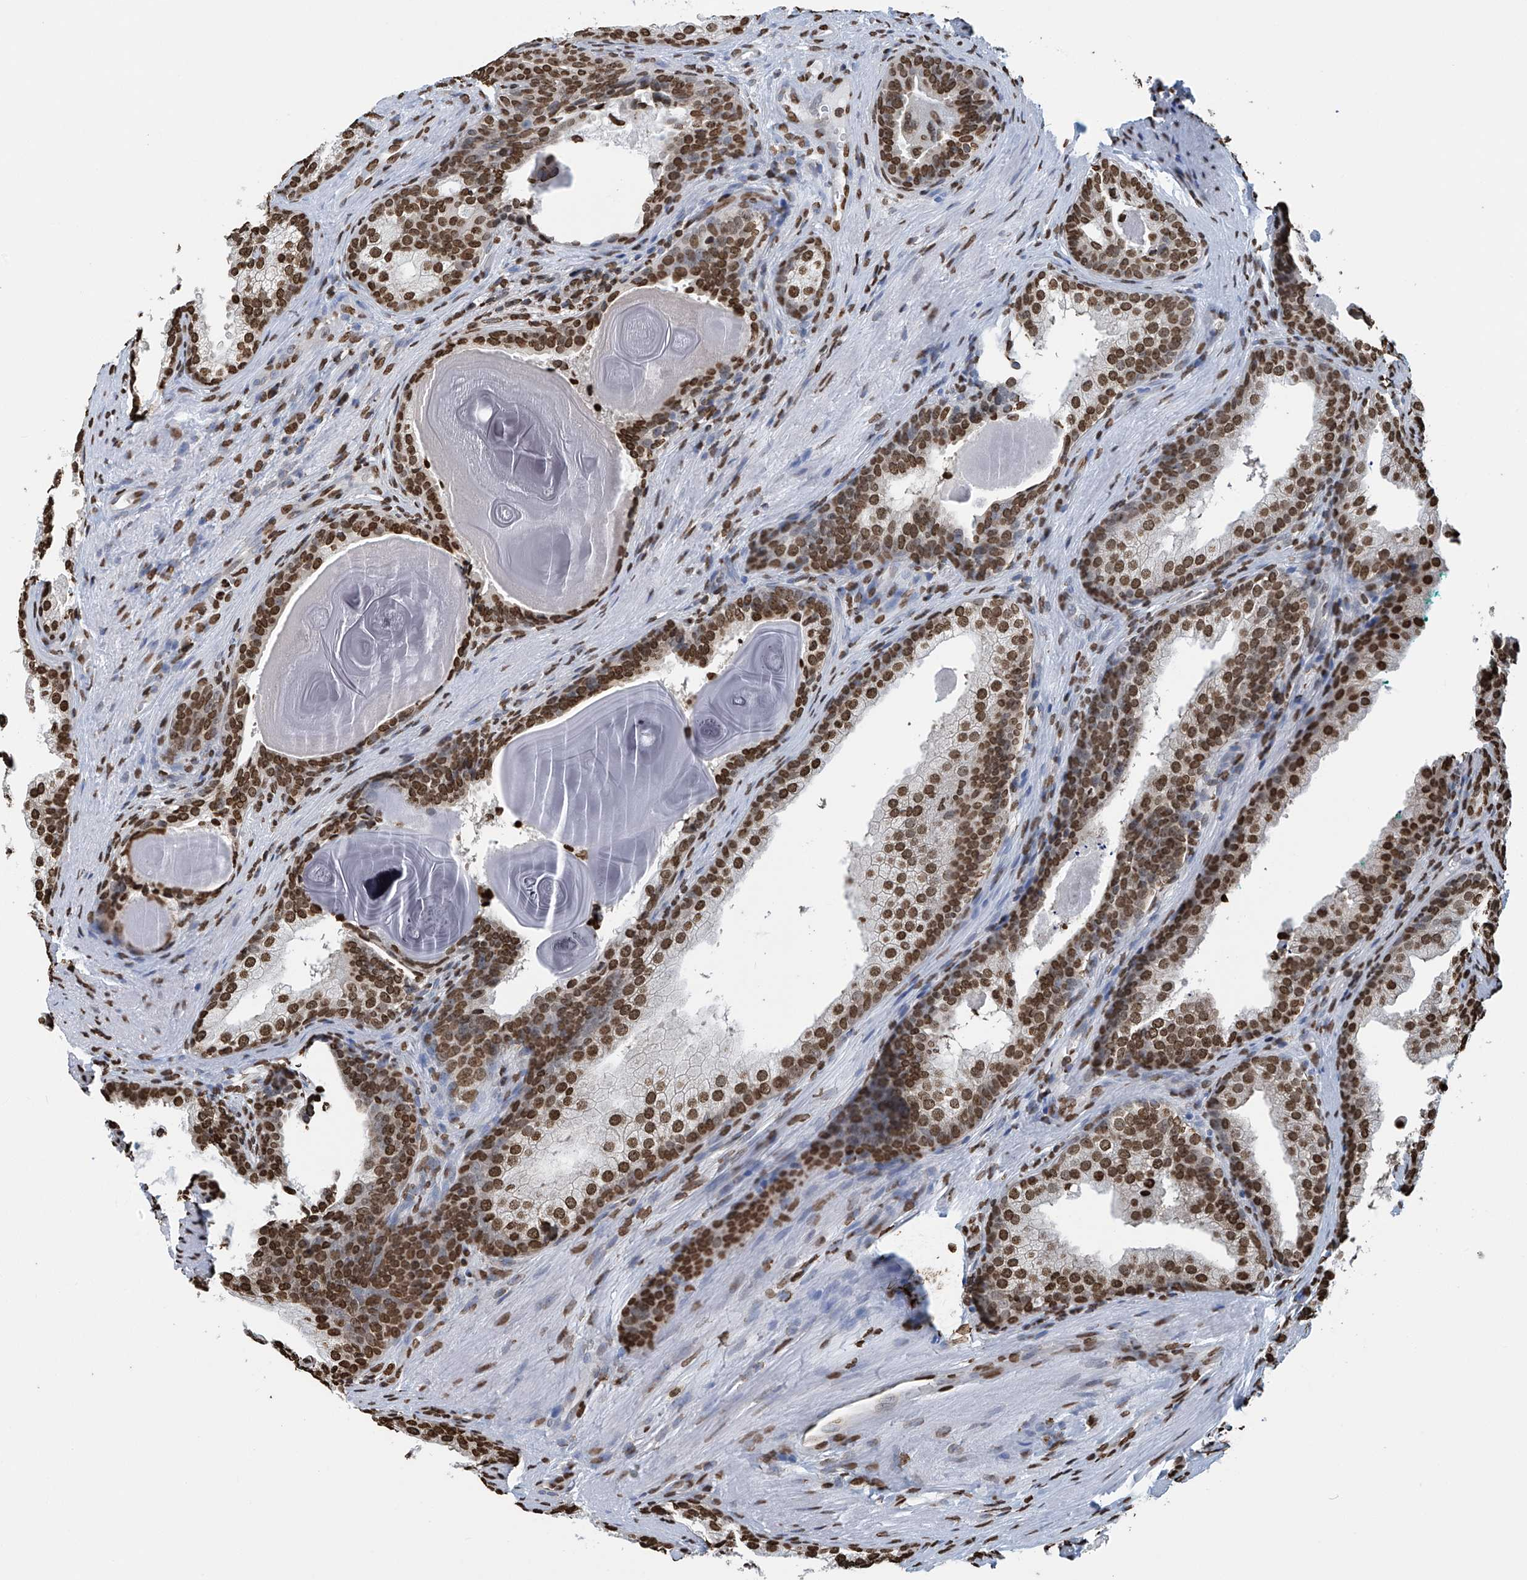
{"staining": {"intensity": "strong", "quantity": ">75%", "location": "nuclear"}, "tissue": "prostate cancer", "cell_type": "Tumor cells", "image_type": "cancer", "snomed": [{"axis": "morphology", "description": "Adenocarcinoma, High grade"}, {"axis": "topography", "description": "Prostate"}], "caption": "There is high levels of strong nuclear expression in tumor cells of prostate cancer, as demonstrated by immunohistochemical staining (brown color).", "gene": "DPPA2", "patient": {"sex": "male", "age": 62}}